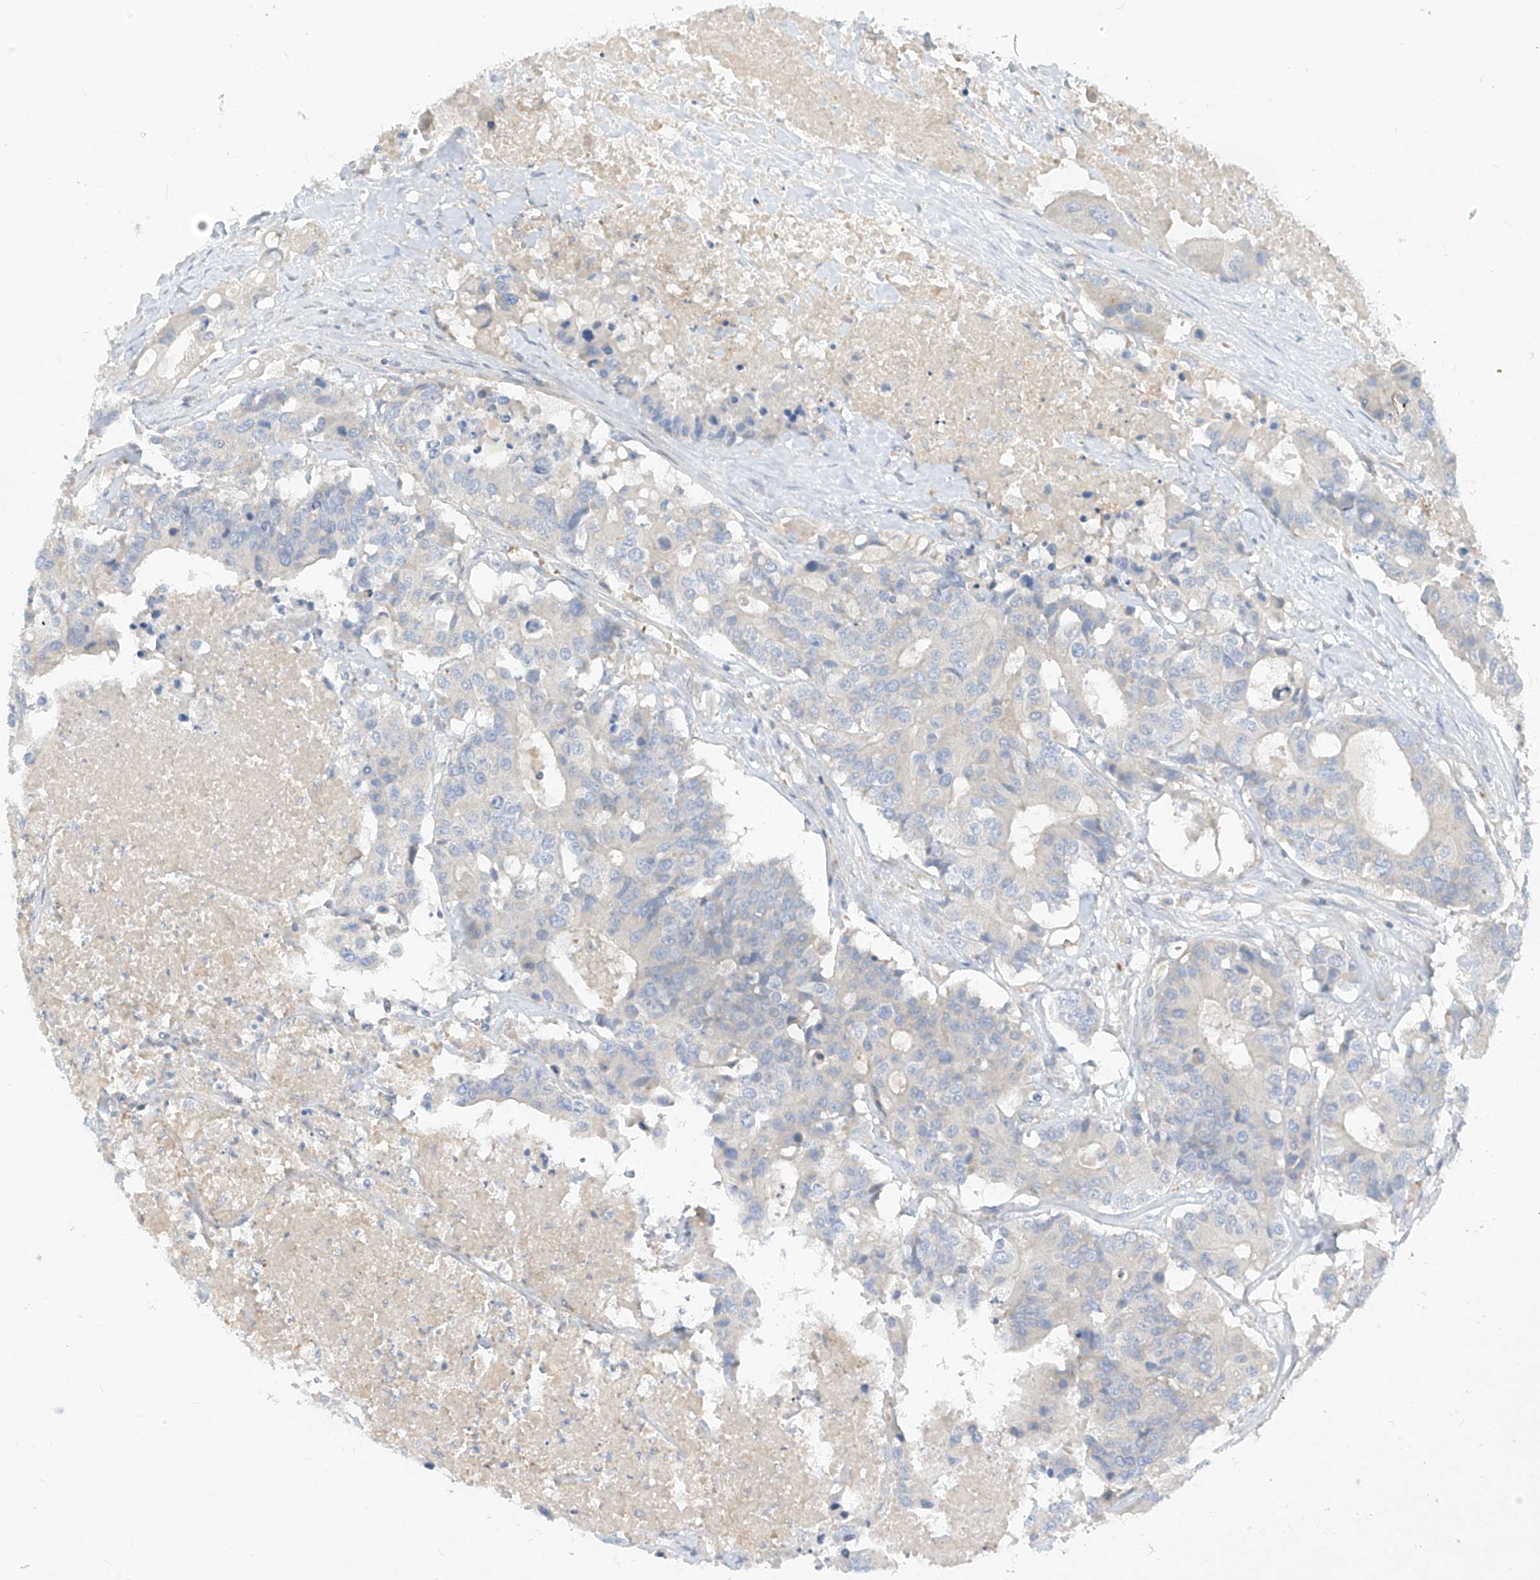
{"staining": {"intensity": "negative", "quantity": "none", "location": "none"}, "tissue": "colorectal cancer", "cell_type": "Tumor cells", "image_type": "cancer", "snomed": [{"axis": "morphology", "description": "Adenocarcinoma, NOS"}, {"axis": "topography", "description": "Colon"}], "caption": "Tumor cells are negative for brown protein staining in colorectal adenocarcinoma.", "gene": "DGKQ", "patient": {"sex": "male", "age": 77}}